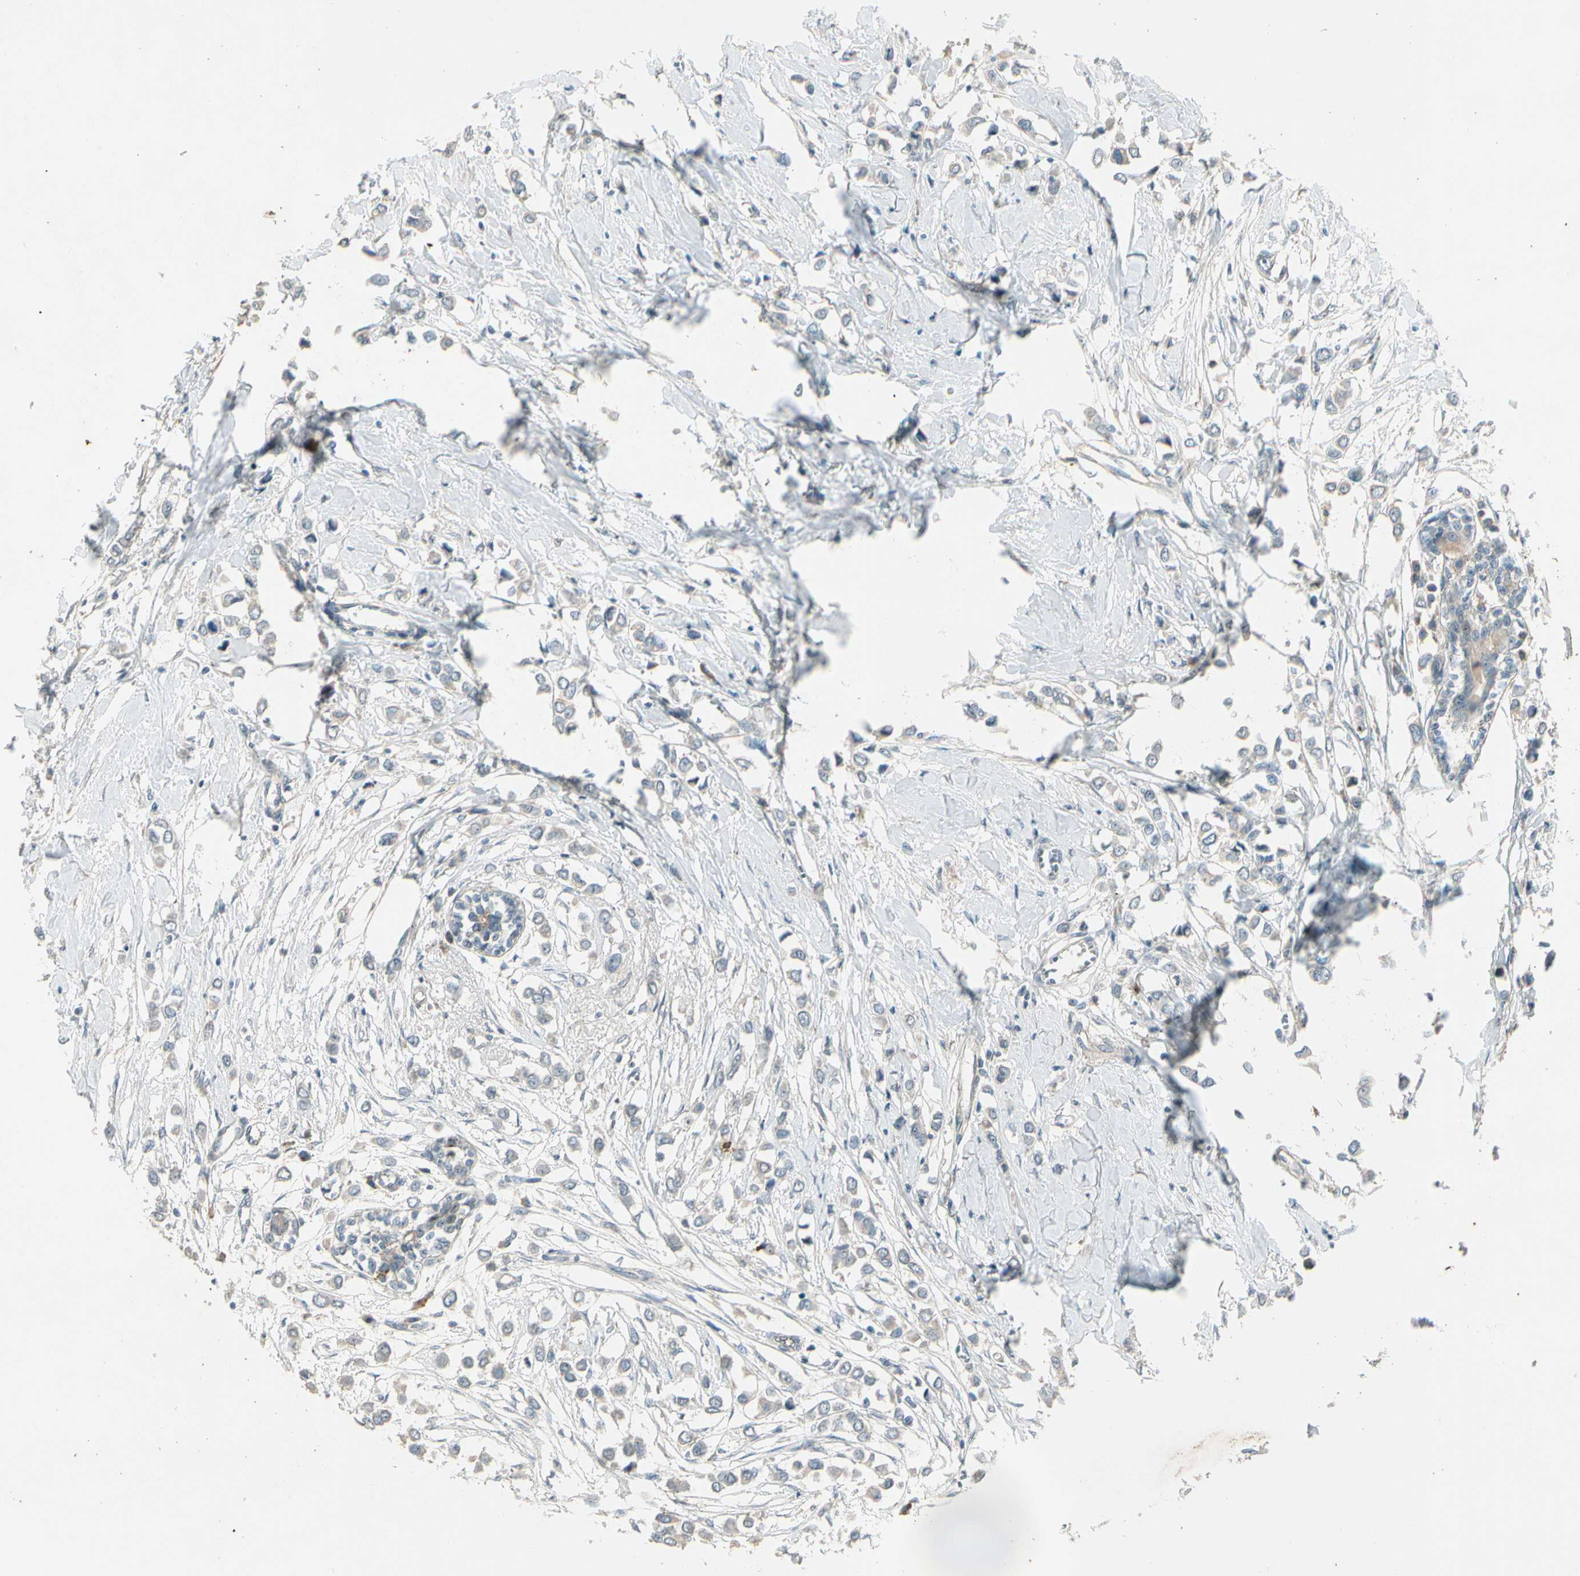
{"staining": {"intensity": "negative", "quantity": "none", "location": "none"}, "tissue": "breast cancer", "cell_type": "Tumor cells", "image_type": "cancer", "snomed": [{"axis": "morphology", "description": "Lobular carcinoma"}, {"axis": "topography", "description": "Breast"}], "caption": "The immunohistochemistry histopathology image has no significant staining in tumor cells of breast cancer (lobular carcinoma) tissue. (DAB (3,3'-diaminobenzidine) IHC, high magnification).", "gene": "ACVR1", "patient": {"sex": "female", "age": 51}}